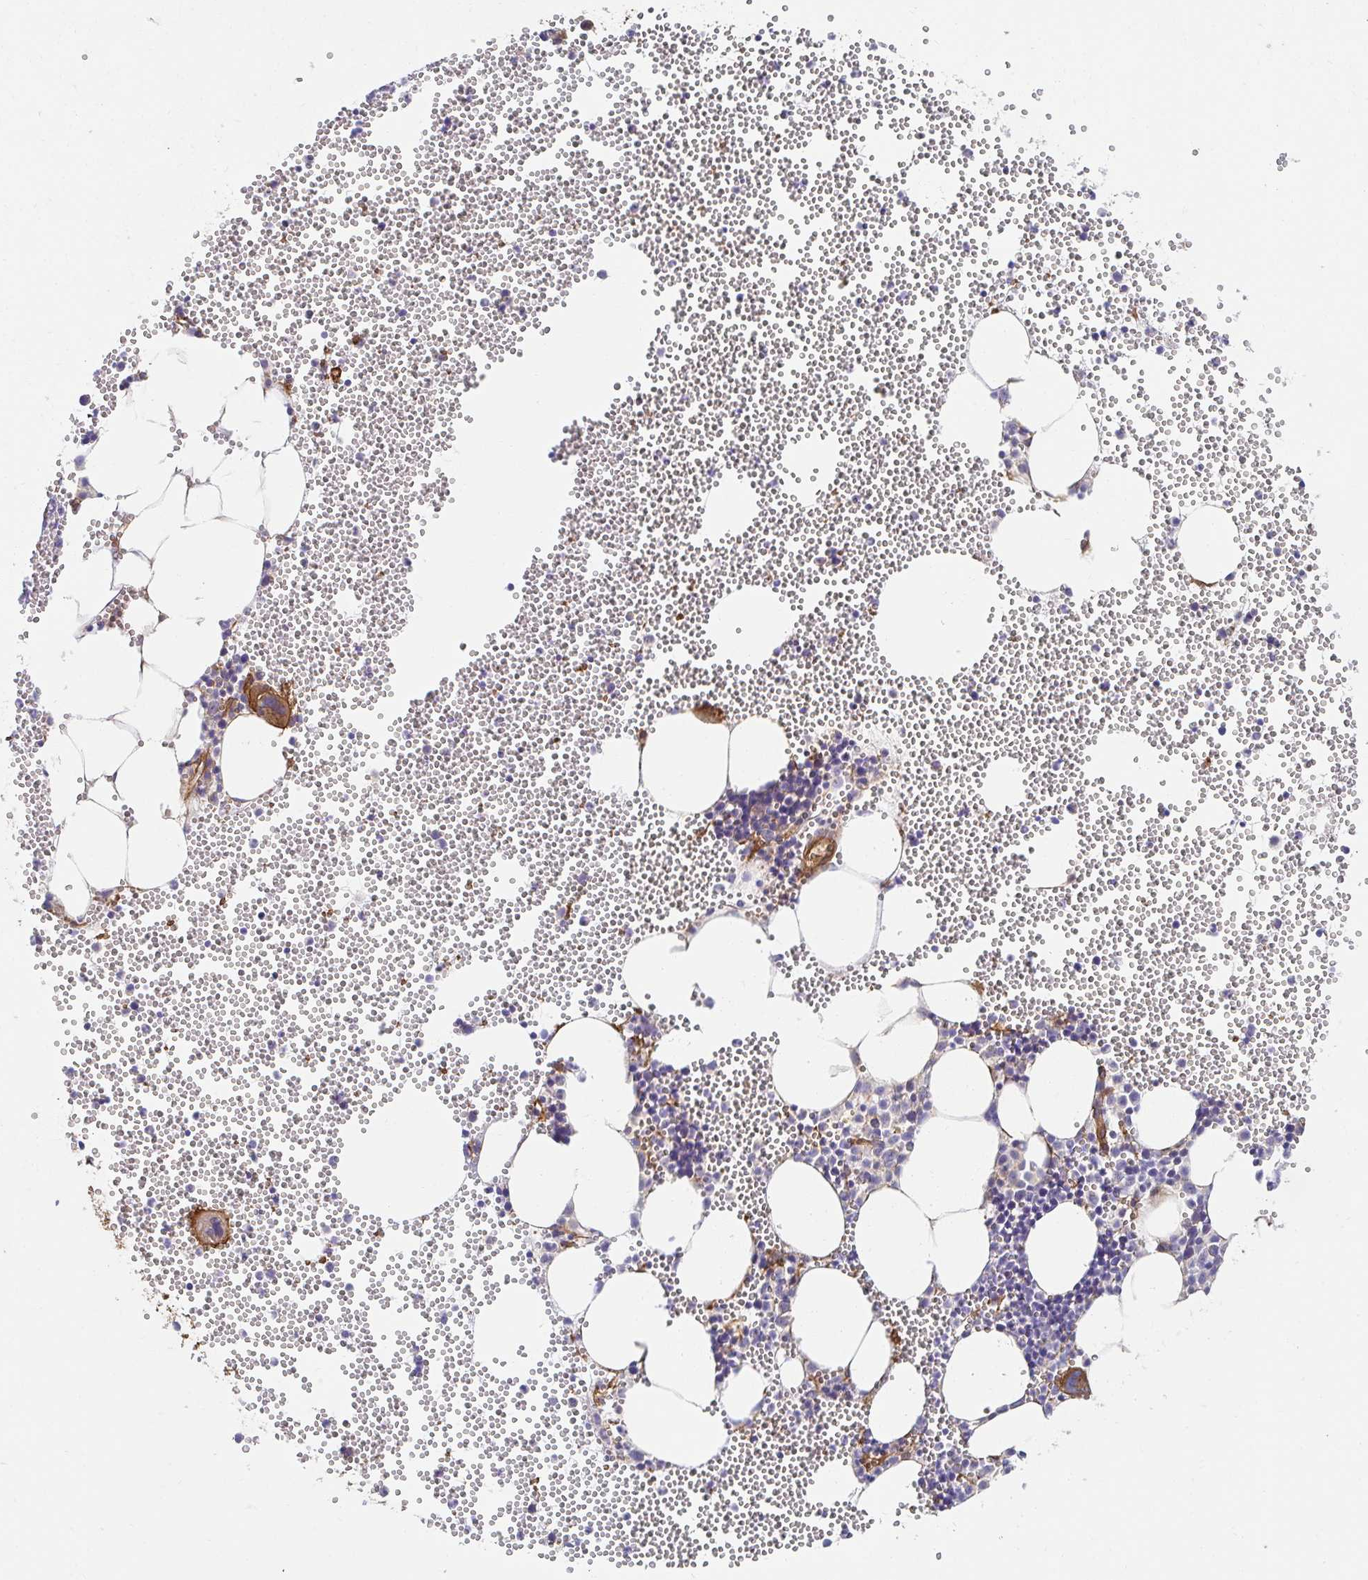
{"staining": {"intensity": "moderate", "quantity": "<25%", "location": "cytoplasmic/membranous"}, "tissue": "bone marrow", "cell_type": "Hematopoietic cells", "image_type": "normal", "snomed": [{"axis": "morphology", "description": "Normal tissue, NOS"}, {"axis": "topography", "description": "Bone marrow"}], "caption": "DAB immunohistochemical staining of unremarkable bone marrow demonstrates moderate cytoplasmic/membranous protein positivity in approximately <25% of hematopoietic cells. (DAB IHC with brightfield microscopy, high magnification).", "gene": "CTTN", "patient": {"sex": "female", "age": 80}}